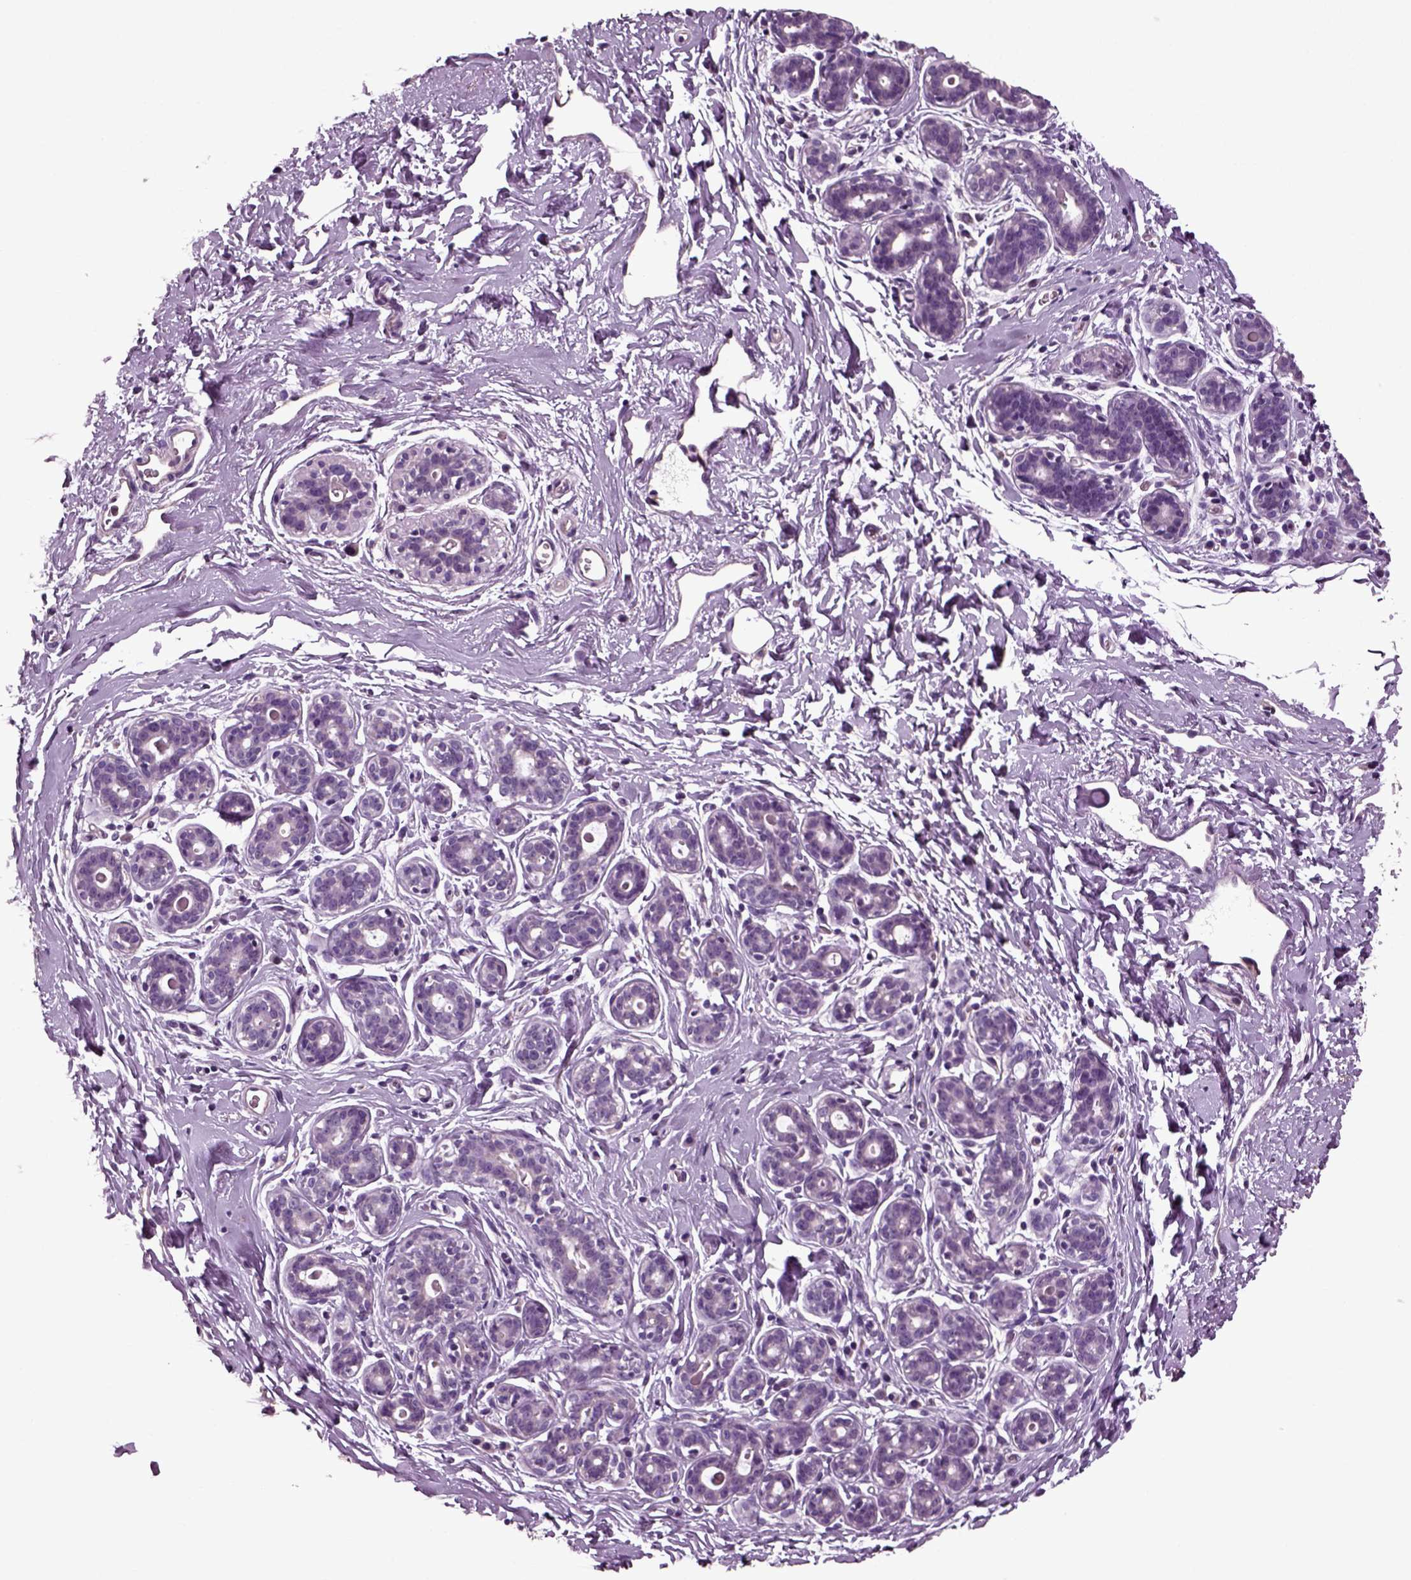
{"staining": {"intensity": "negative", "quantity": "none", "location": "none"}, "tissue": "breast", "cell_type": "Adipocytes", "image_type": "normal", "snomed": [{"axis": "morphology", "description": "Normal tissue, NOS"}, {"axis": "topography", "description": "Breast"}], "caption": "Histopathology image shows no protein positivity in adipocytes of benign breast. (Stains: DAB immunohistochemistry with hematoxylin counter stain, Microscopy: brightfield microscopy at high magnification).", "gene": "DEFB118", "patient": {"sex": "female", "age": 43}}